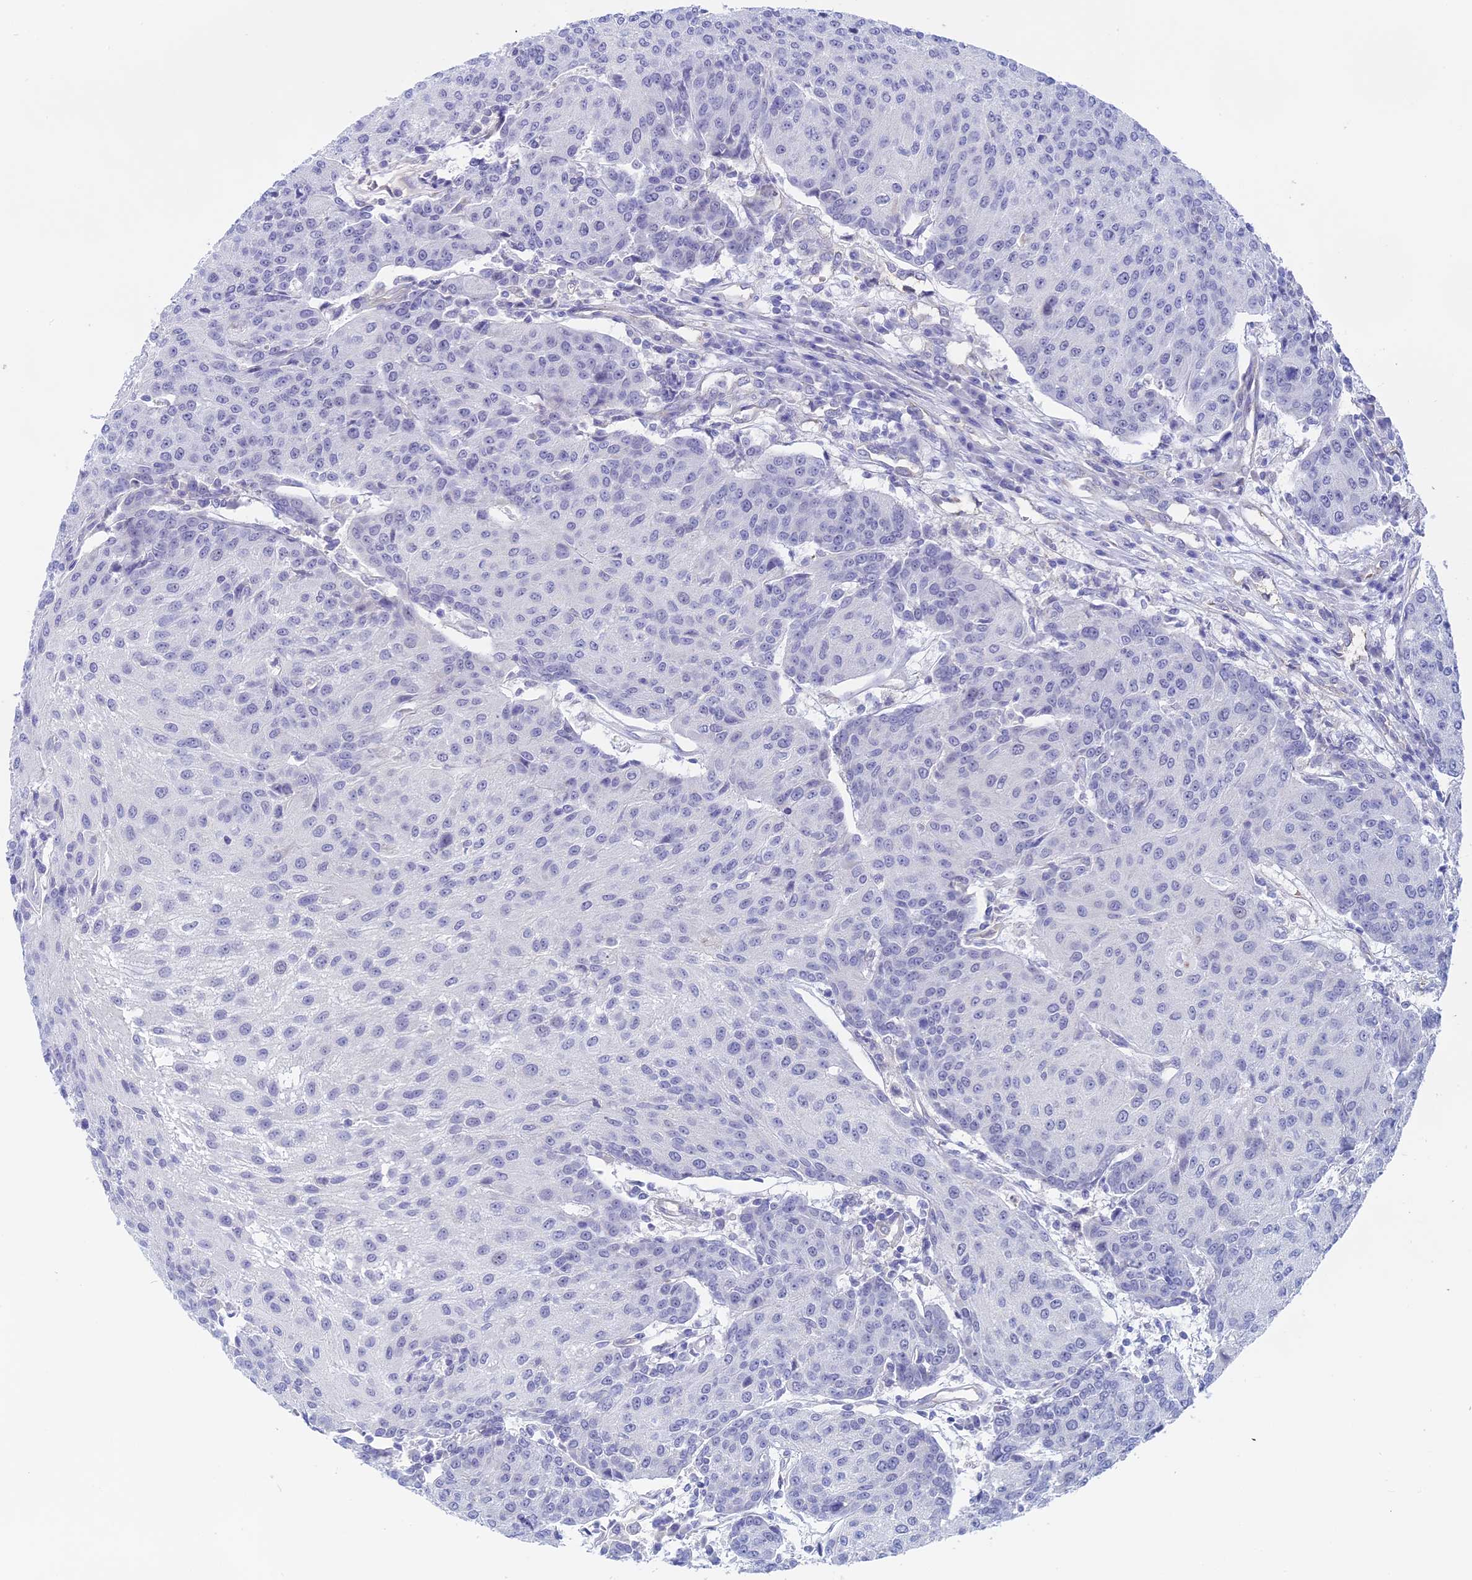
{"staining": {"intensity": "negative", "quantity": "none", "location": "none"}, "tissue": "urothelial cancer", "cell_type": "Tumor cells", "image_type": "cancer", "snomed": [{"axis": "morphology", "description": "Urothelial carcinoma, High grade"}, {"axis": "topography", "description": "Urinary bladder"}], "caption": "The immunohistochemistry (IHC) histopathology image has no significant positivity in tumor cells of urothelial cancer tissue.", "gene": "GLB1L", "patient": {"sex": "female", "age": 85}}